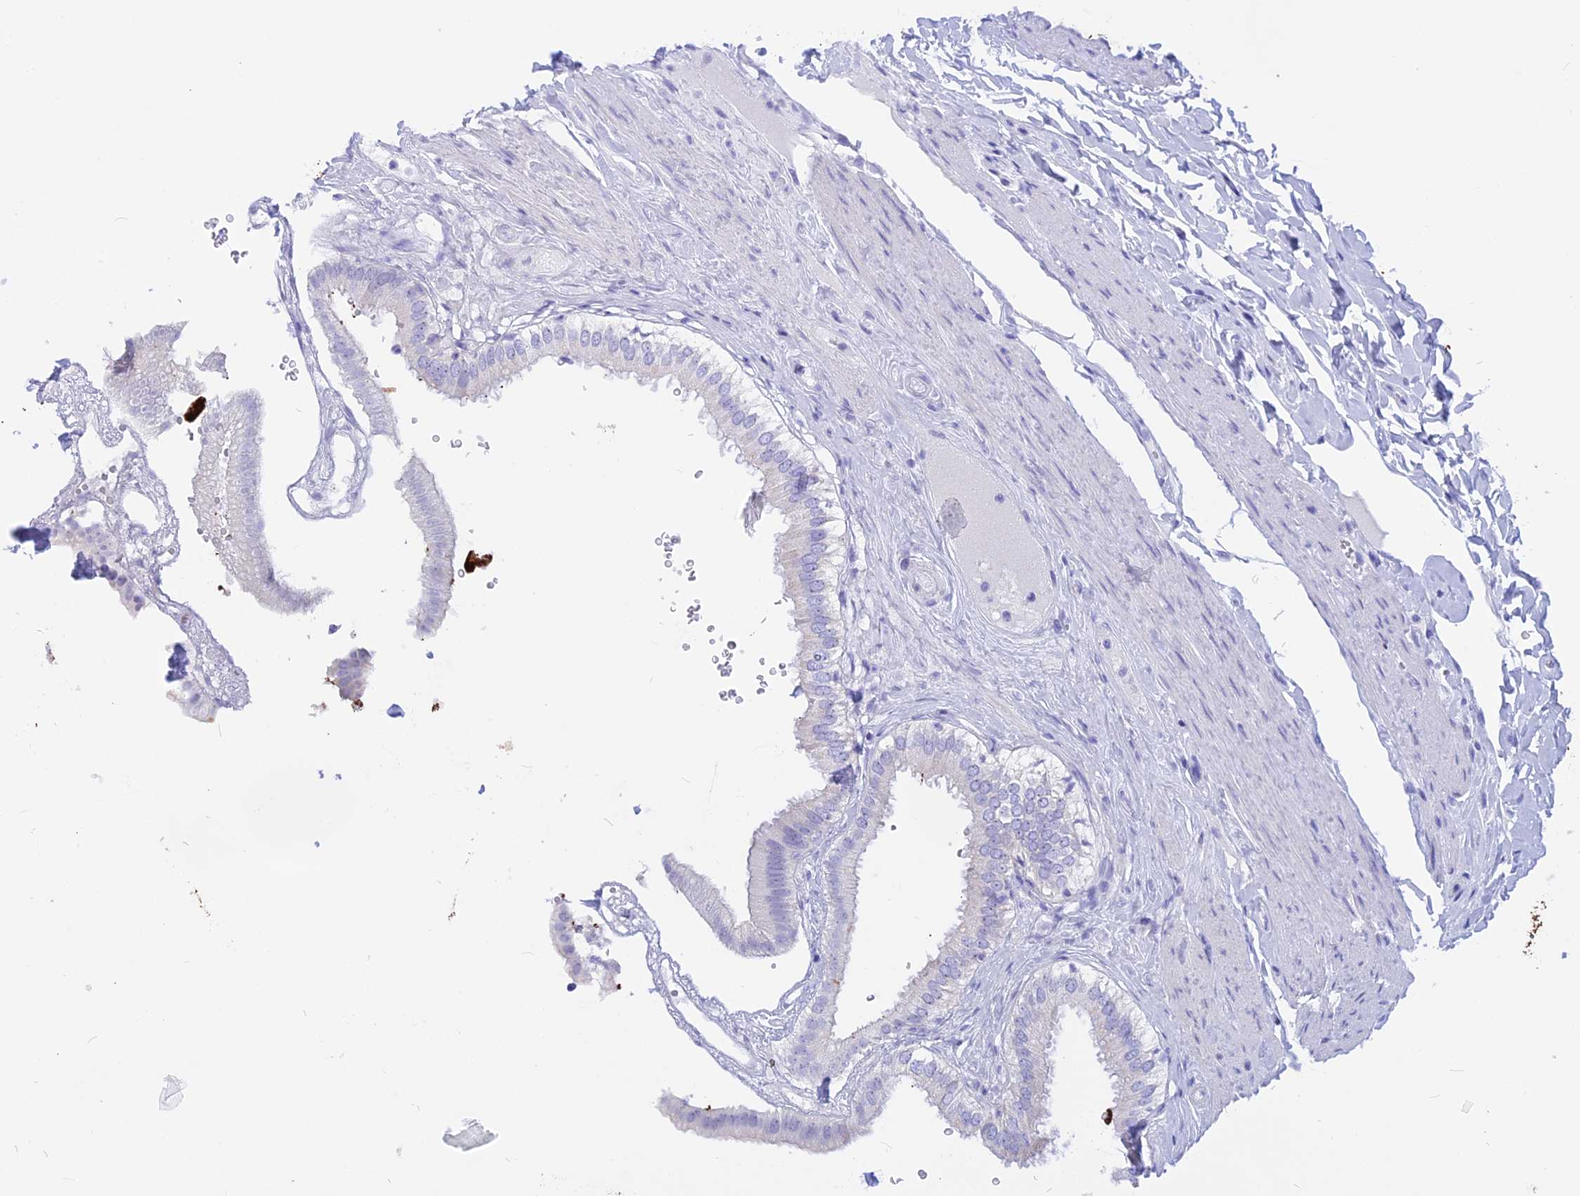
{"staining": {"intensity": "negative", "quantity": "none", "location": "none"}, "tissue": "gallbladder", "cell_type": "Glandular cells", "image_type": "normal", "snomed": [{"axis": "morphology", "description": "Normal tissue, NOS"}, {"axis": "topography", "description": "Gallbladder"}], "caption": "A high-resolution image shows immunohistochemistry staining of benign gallbladder, which displays no significant positivity in glandular cells.", "gene": "ISCA1", "patient": {"sex": "female", "age": 61}}